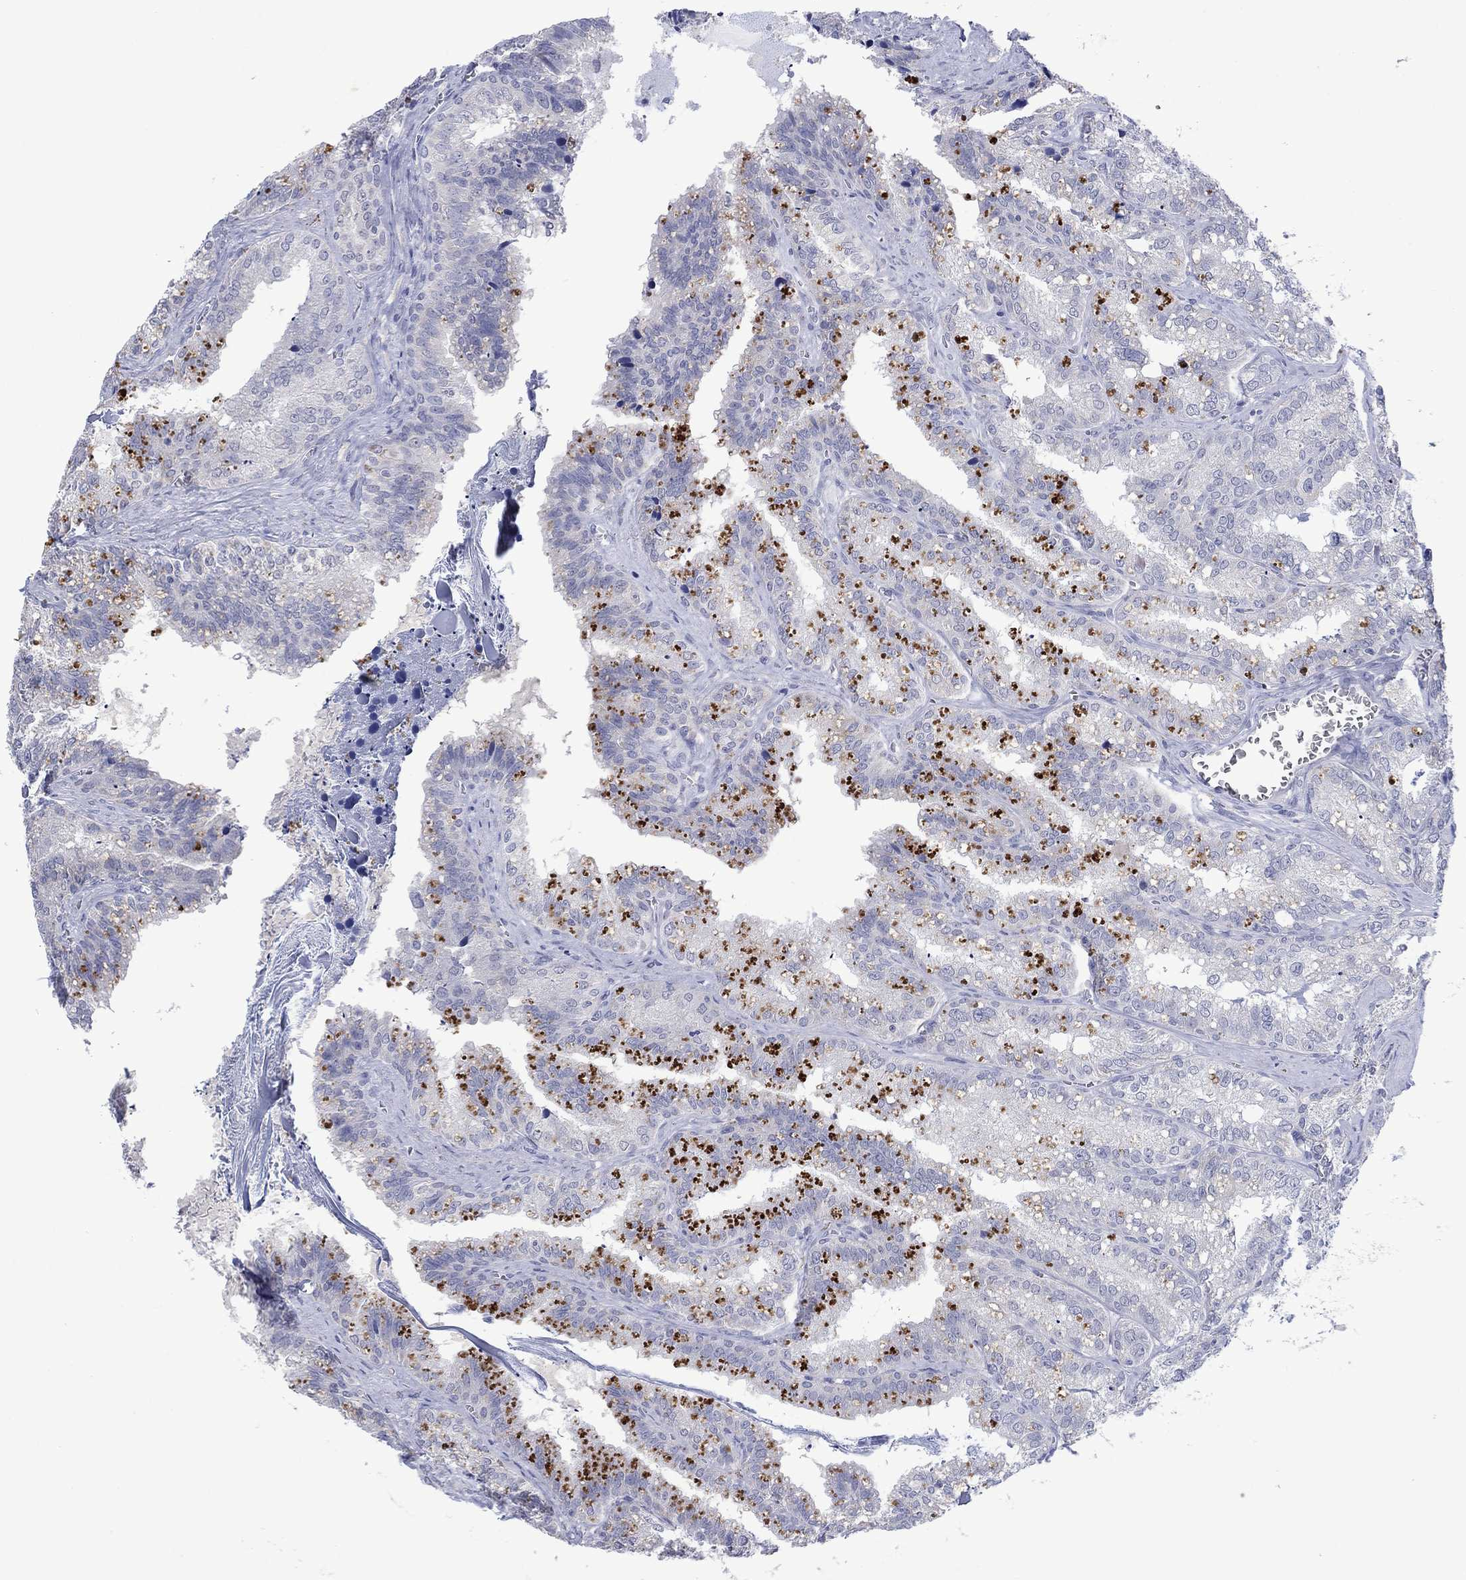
{"staining": {"intensity": "negative", "quantity": "none", "location": "none"}, "tissue": "seminal vesicle", "cell_type": "Glandular cells", "image_type": "normal", "snomed": [{"axis": "morphology", "description": "Normal tissue, NOS"}, {"axis": "topography", "description": "Seminal veicle"}], "caption": "High magnification brightfield microscopy of unremarkable seminal vesicle stained with DAB (brown) and counterstained with hematoxylin (blue): glandular cells show no significant positivity.", "gene": "FER1L6", "patient": {"sex": "male", "age": 57}}